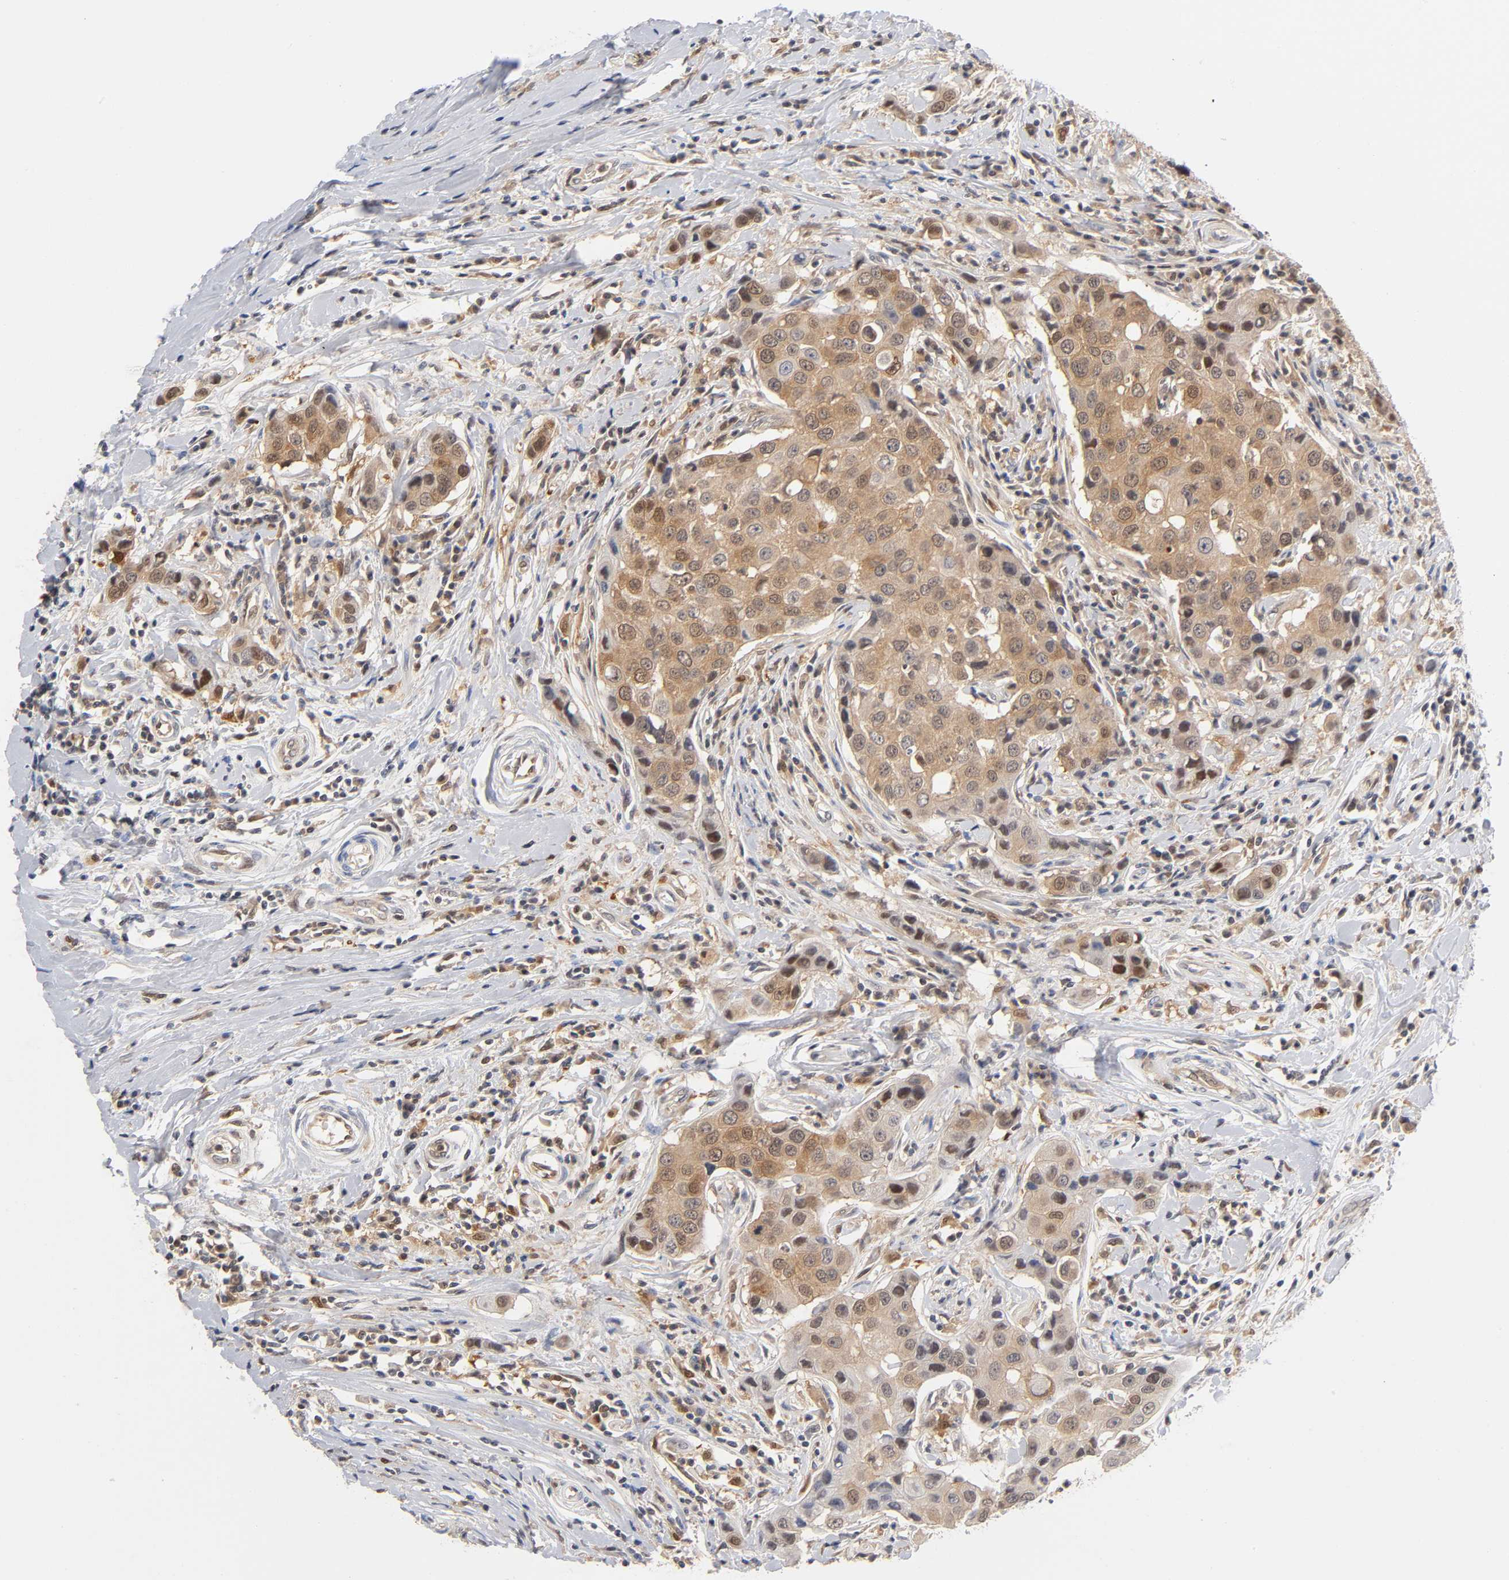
{"staining": {"intensity": "strong", "quantity": ">75%", "location": "cytoplasmic/membranous"}, "tissue": "breast cancer", "cell_type": "Tumor cells", "image_type": "cancer", "snomed": [{"axis": "morphology", "description": "Duct carcinoma"}, {"axis": "topography", "description": "Breast"}], "caption": "Protein expression by IHC shows strong cytoplasmic/membranous positivity in about >75% of tumor cells in breast cancer.", "gene": "DFFB", "patient": {"sex": "female", "age": 27}}